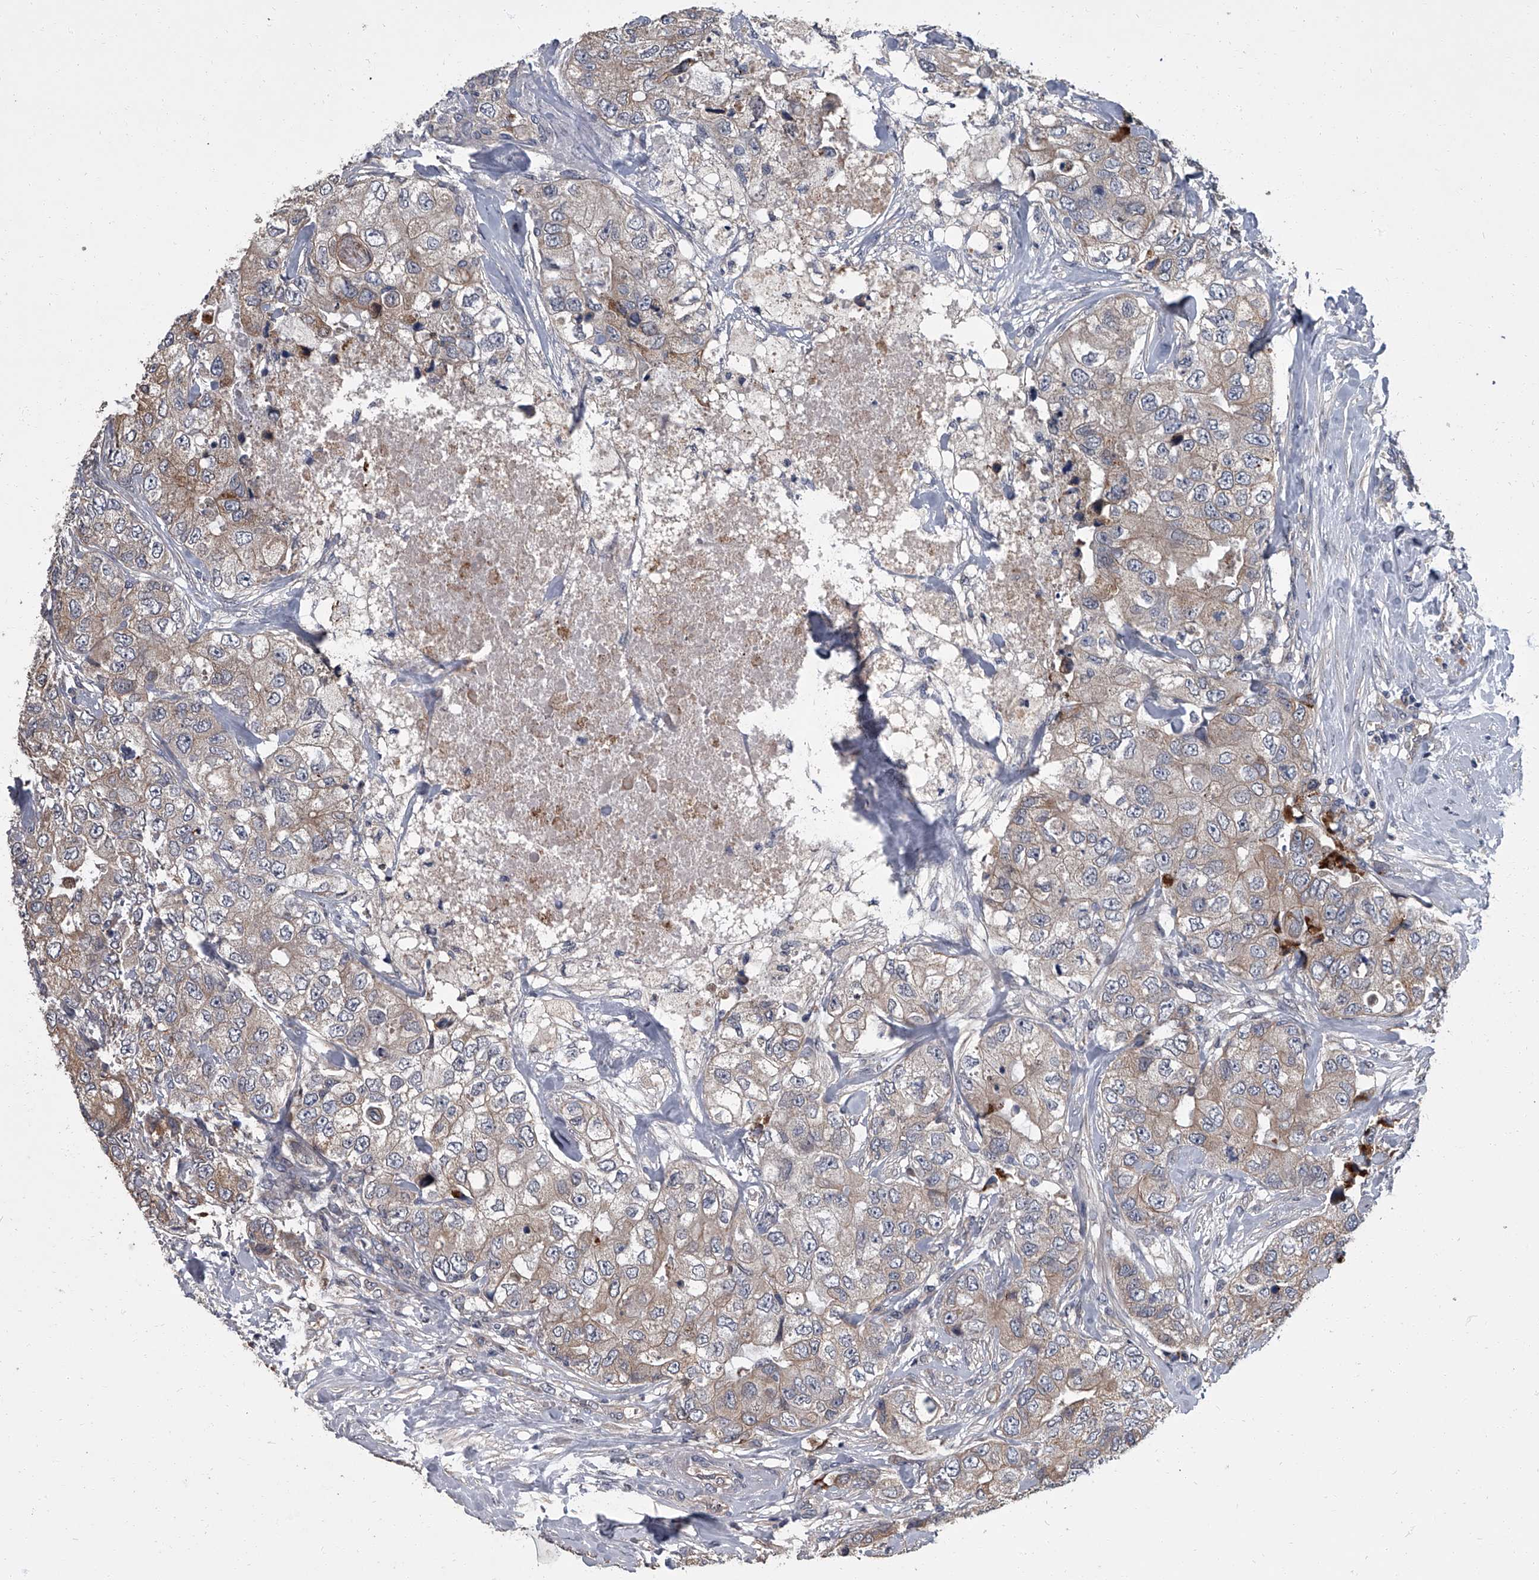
{"staining": {"intensity": "moderate", "quantity": "<25%", "location": "cytoplasmic/membranous"}, "tissue": "breast cancer", "cell_type": "Tumor cells", "image_type": "cancer", "snomed": [{"axis": "morphology", "description": "Duct carcinoma"}, {"axis": "topography", "description": "Breast"}], "caption": "A low amount of moderate cytoplasmic/membranous expression is seen in about <25% of tumor cells in breast cancer (infiltrating ductal carcinoma) tissue.", "gene": "SIRT4", "patient": {"sex": "female", "age": 62}}